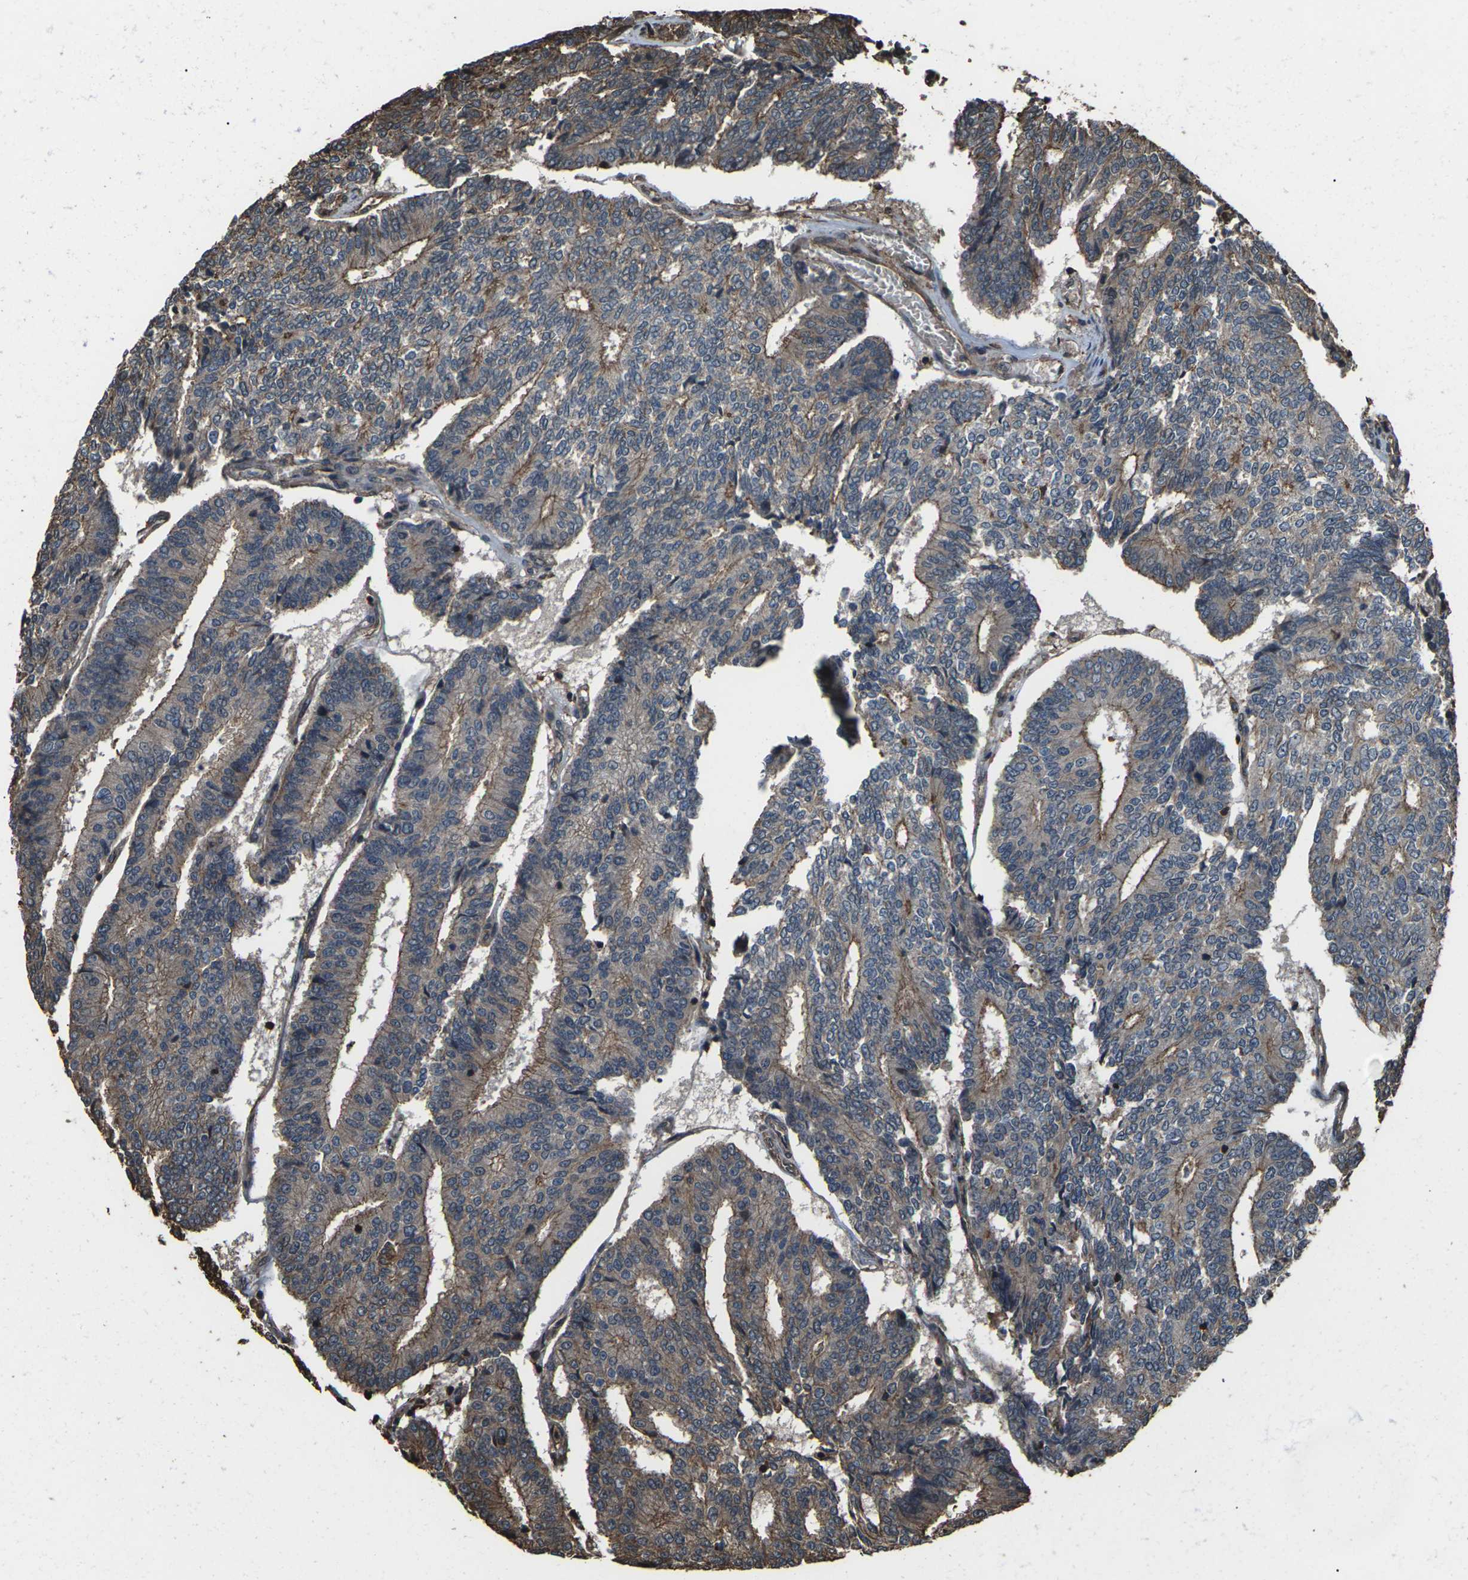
{"staining": {"intensity": "moderate", "quantity": "25%-75%", "location": "cytoplasmic/membranous"}, "tissue": "prostate cancer", "cell_type": "Tumor cells", "image_type": "cancer", "snomed": [{"axis": "morphology", "description": "Normal tissue, NOS"}, {"axis": "morphology", "description": "Adenocarcinoma, High grade"}, {"axis": "topography", "description": "Prostate"}, {"axis": "topography", "description": "Seminal veicle"}], "caption": "Immunohistochemistry photomicrograph of neoplastic tissue: prostate high-grade adenocarcinoma stained using IHC reveals medium levels of moderate protein expression localized specifically in the cytoplasmic/membranous of tumor cells, appearing as a cytoplasmic/membranous brown color.", "gene": "DHPS", "patient": {"sex": "male", "age": 55}}